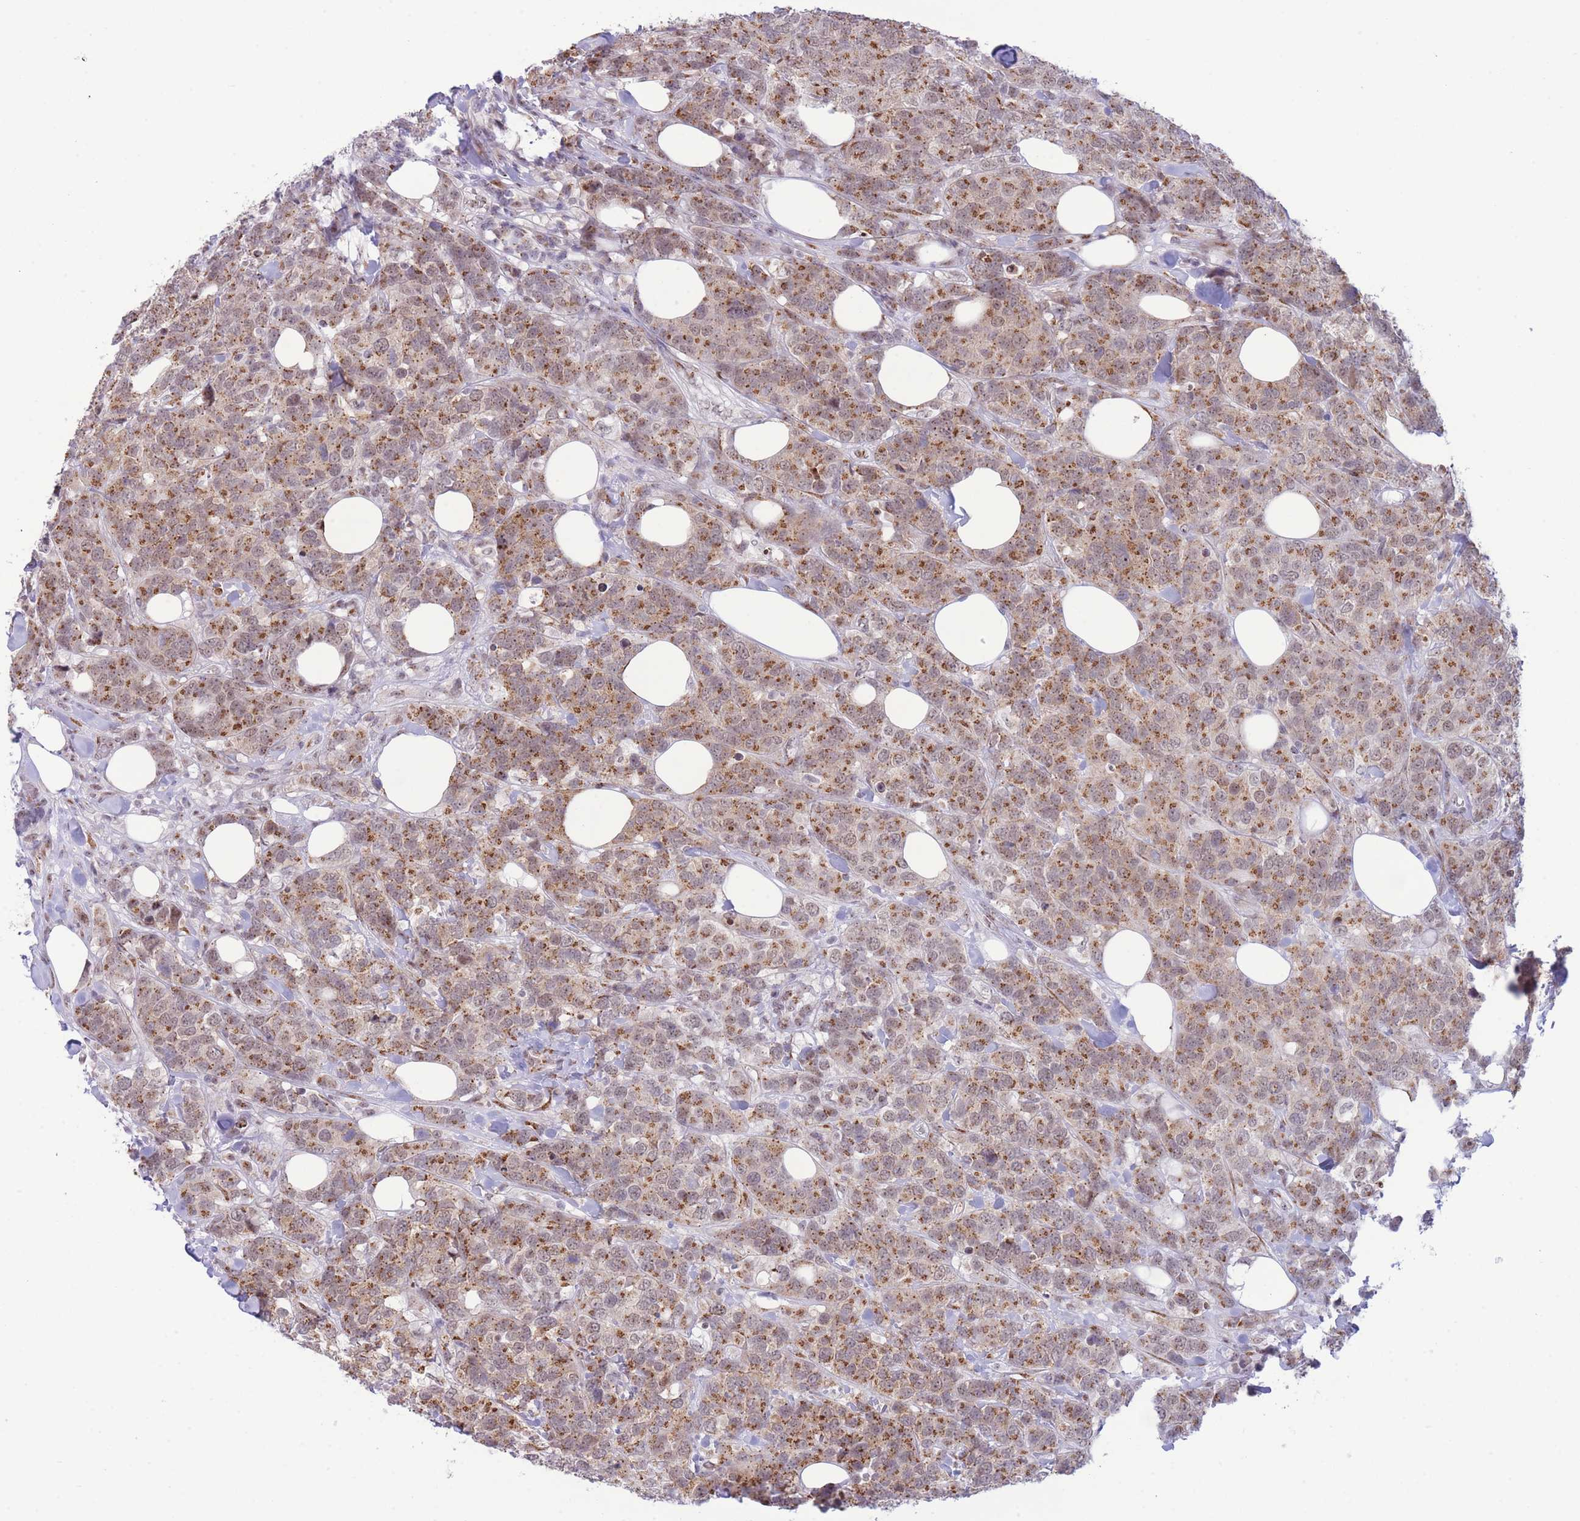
{"staining": {"intensity": "moderate", "quantity": ">75%", "location": "cytoplasmic/membranous,nuclear"}, "tissue": "breast cancer", "cell_type": "Tumor cells", "image_type": "cancer", "snomed": [{"axis": "morphology", "description": "Lobular carcinoma"}, {"axis": "topography", "description": "Breast"}], "caption": "Human breast cancer (lobular carcinoma) stained with a brown dye shows moderate cytoplasmic/membranous and nuclear positive positivity in about >75% of tumor cells.", "gene": "INO80C", "patient": {"sex": "female", "age": 59}}